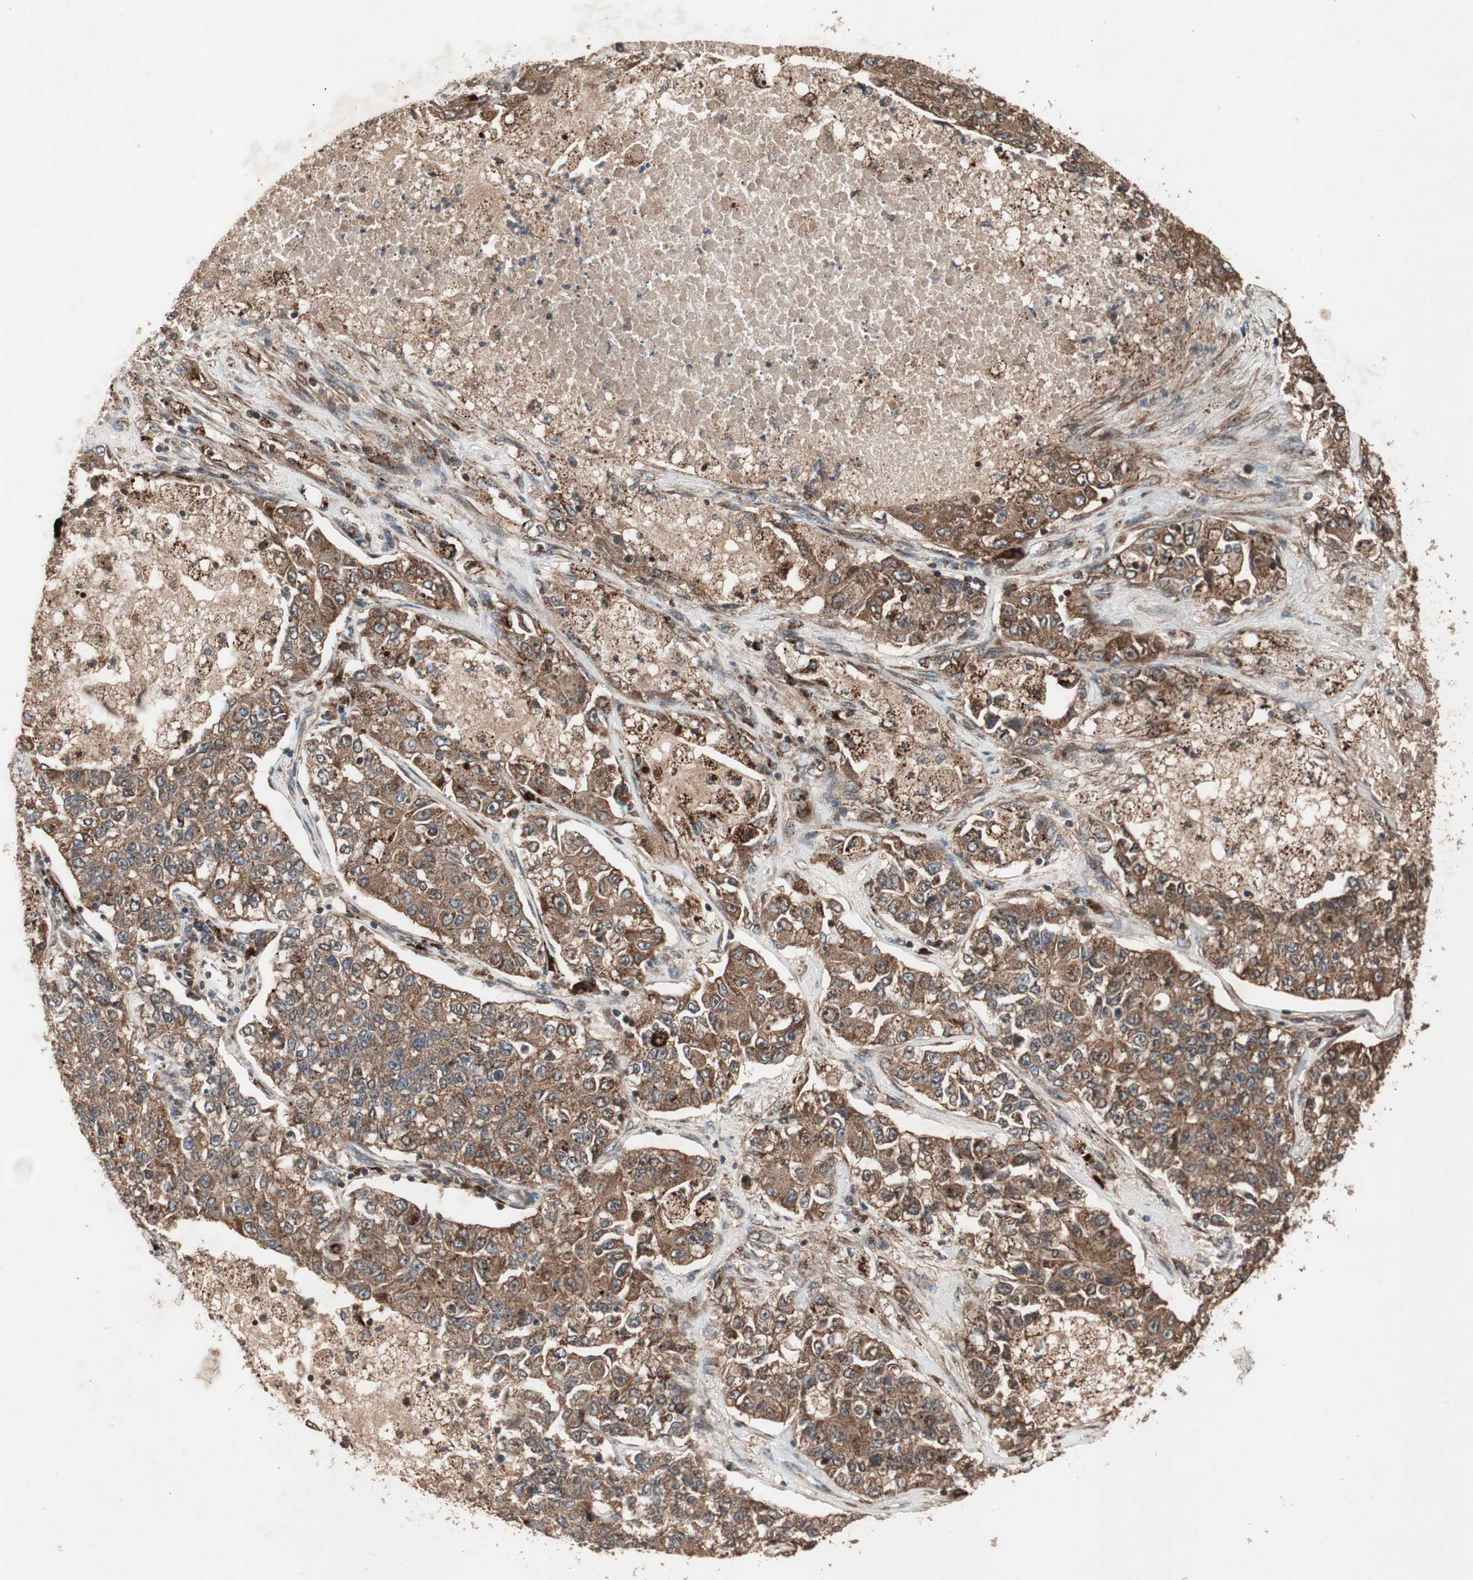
{"staining": {"intensity": "moderate", "quantity": ">75%", "location": "cytoplasmic/membranous"}, "tissue": "lung cancer", "cell_type": "Tumor cells", "image_type": "cancer", "snomed": [{"axis": "morphology", "description": "Adenocarcinoma, NOS"}, {"axis": "topography", "description": "Lung"}], "caption": "There is medium levels of moderate cytoplasmic/membranous expression in tumor cells of adenocarcinoma (lung), as demonstrated by immunohistochemical staining (brown color).", "gene": "RAB1A", "patient": {"sex": "male", "age": 49}}